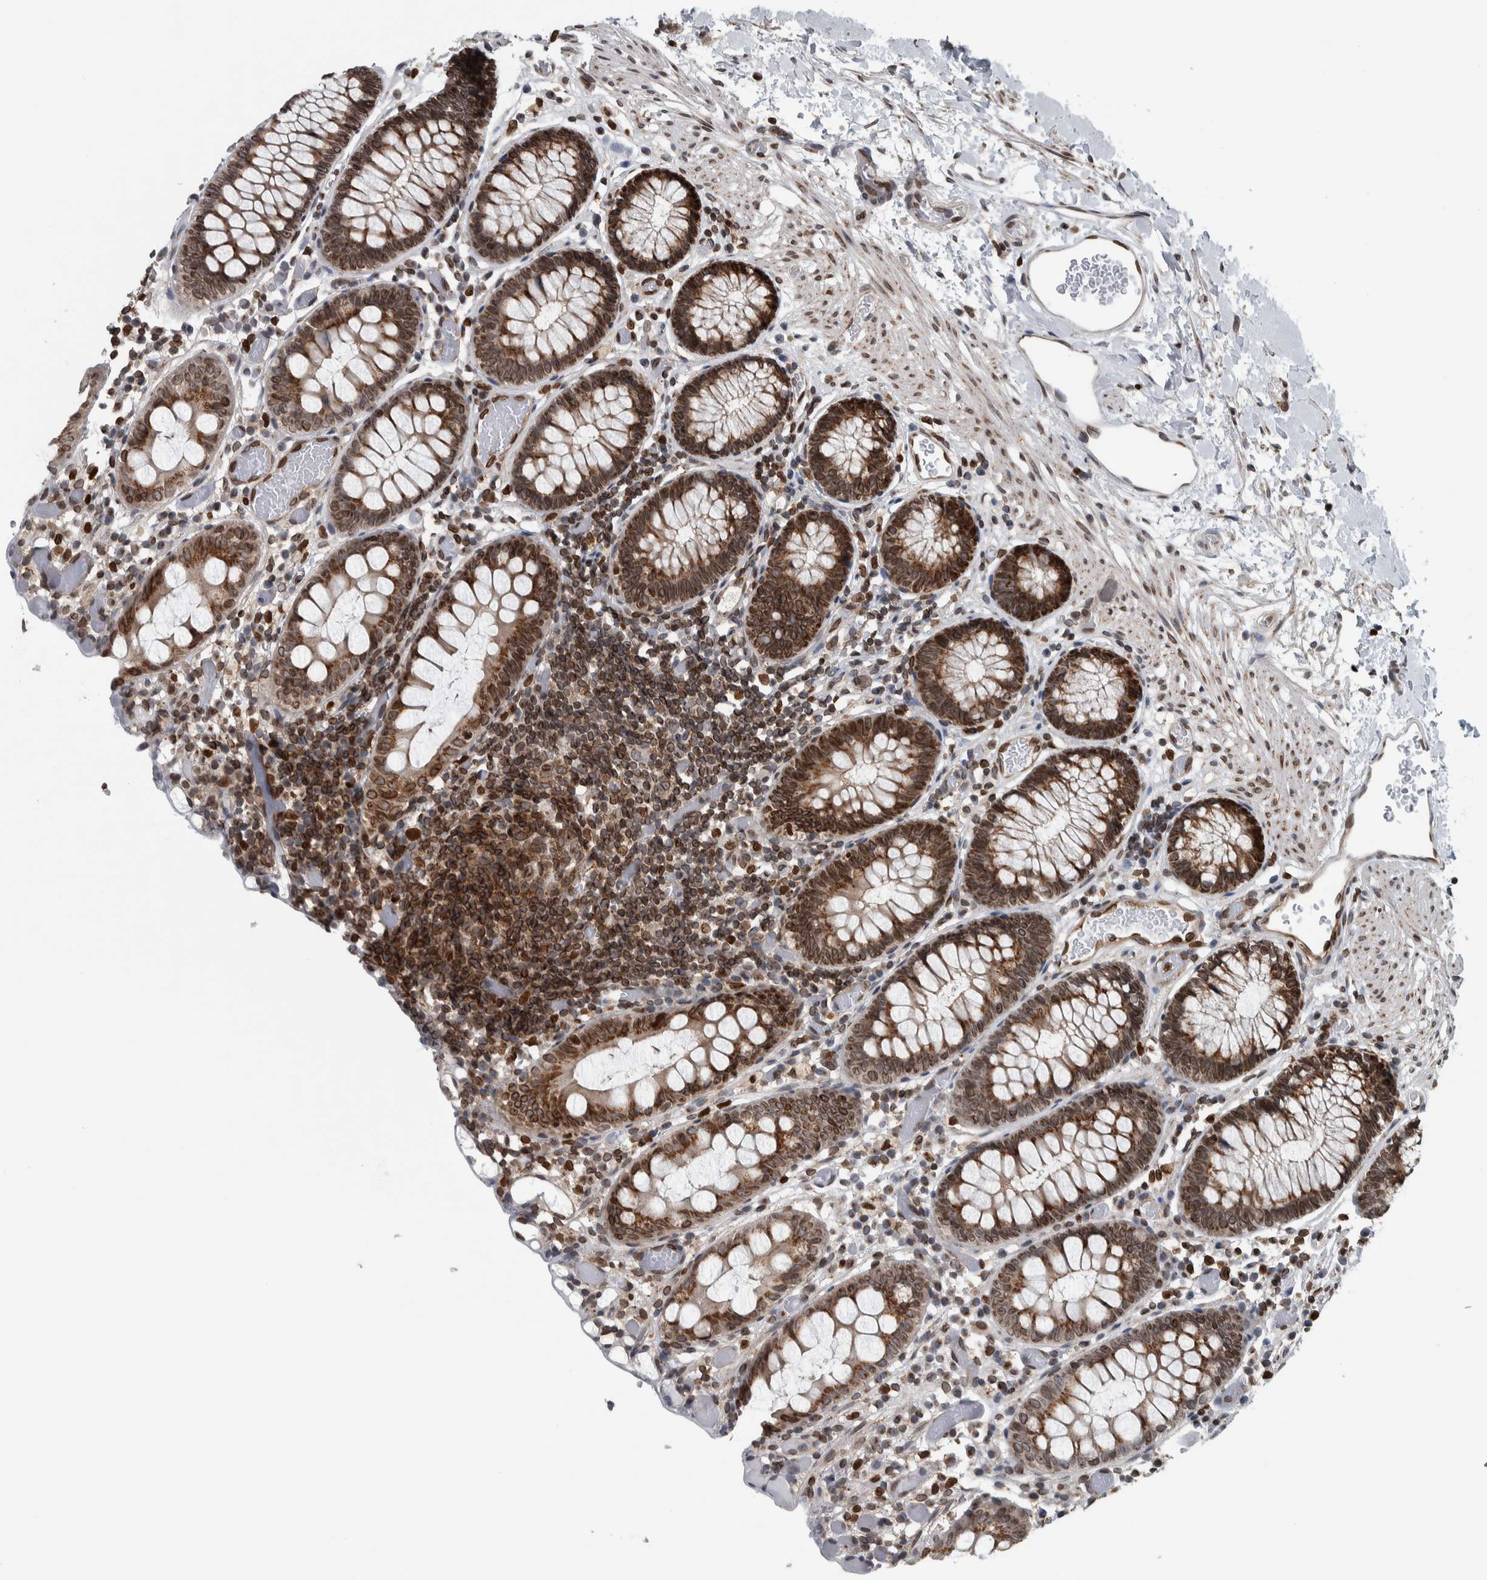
{"staining": {"intensity": "moderate", "quantity": ">75%", "location": "nuclear"}, "tissue": "colon", "cell_type": "Endothelial cells", "image_type": "normal", "snomed": [{"axis": "morphology", "description": "Normal tissue, NOS"}, {"axis": "topography", "description": "Colon"}], "caption": "Colon stained with a brown dye displays moderate nuclear positive positivity in approximately >75% of endothelial cells.", "gene": "FAM135B", "patient": {"sex": "male", "age": 14}}